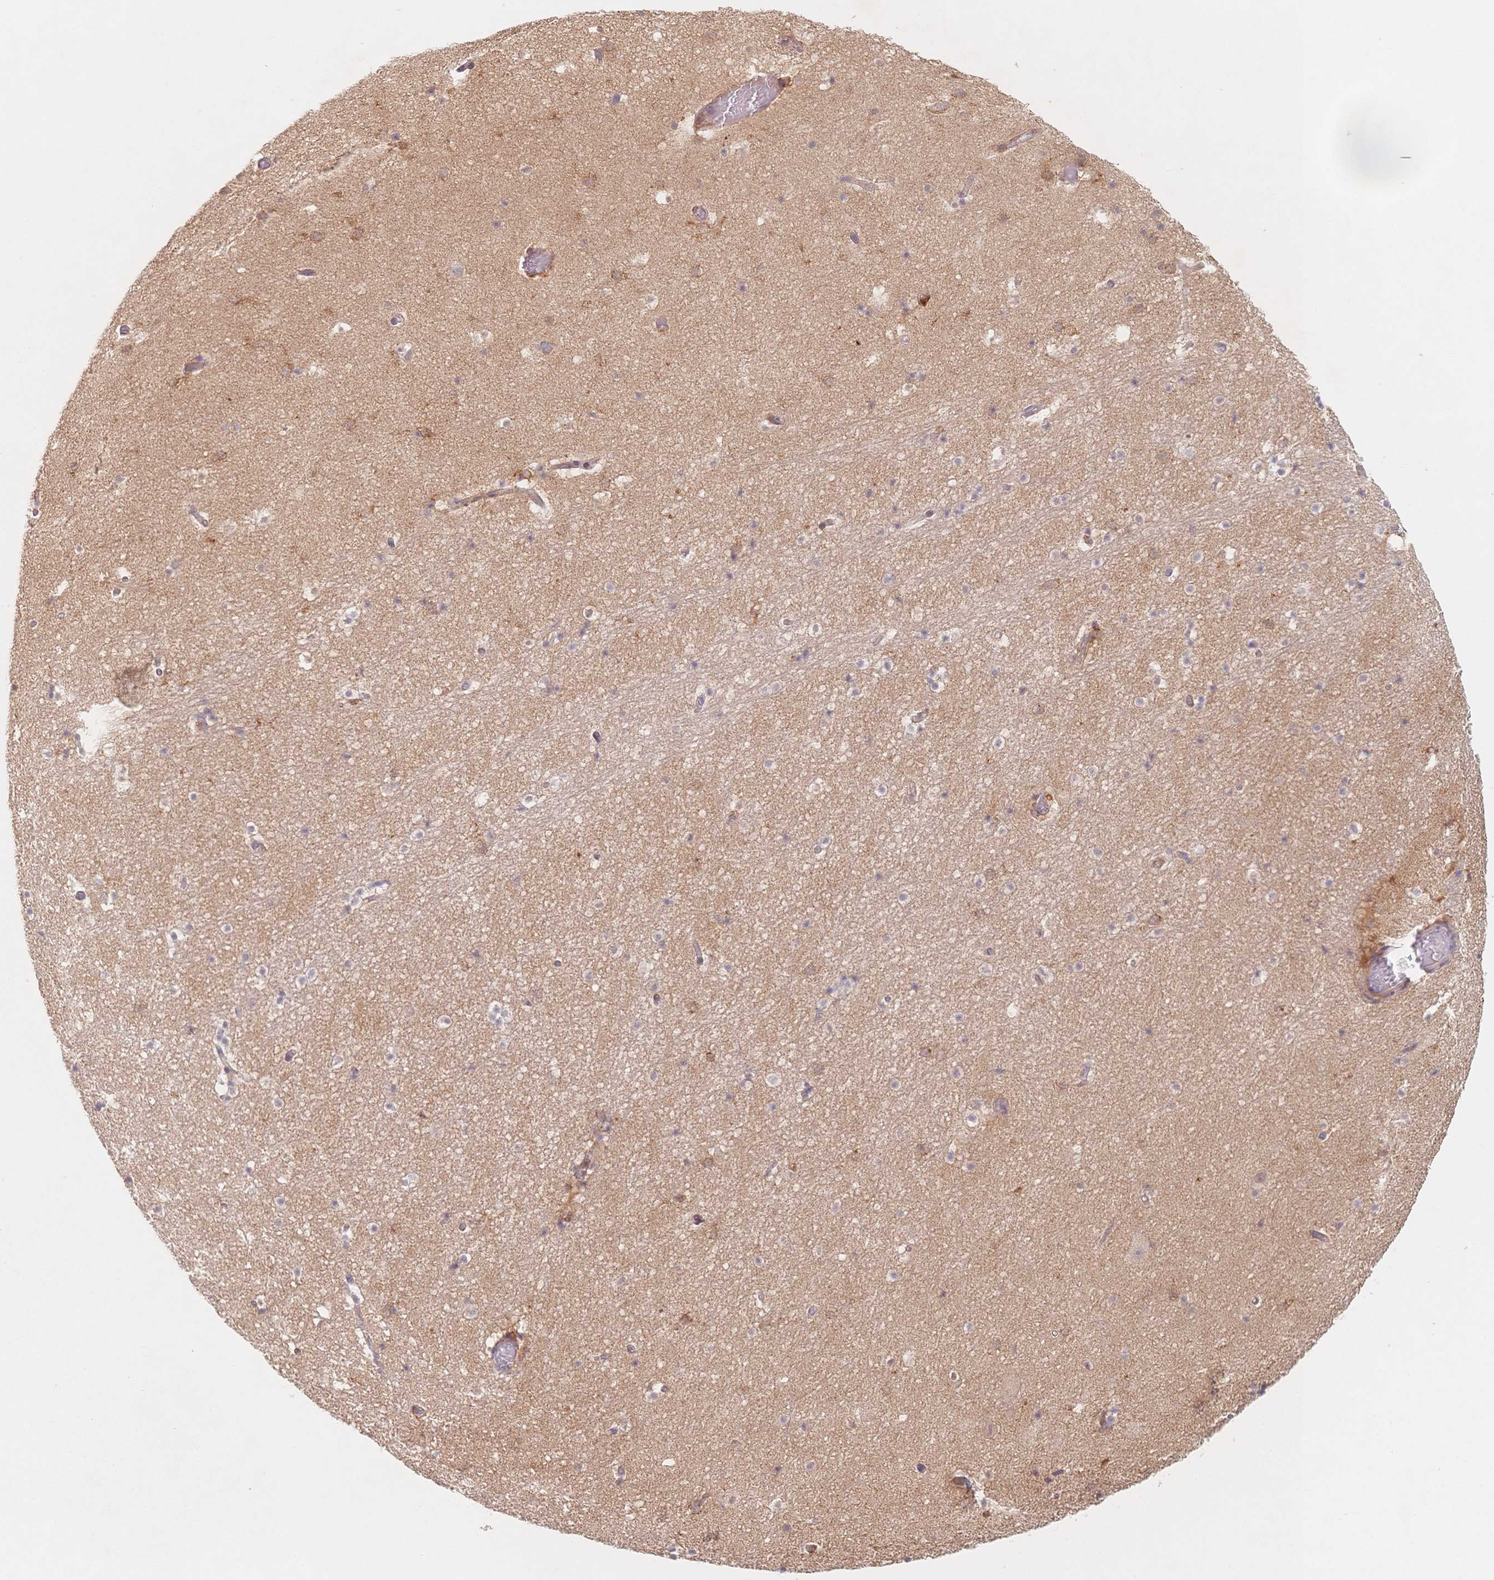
{"staining": {"intensity": "weak", "quantity": "<25%", "location": "cytoplasmic/membranous"}, "tissue": "hippocampus", "cell_type": "Glial cells", "image_type": "normal", "snomed": [{"axis": "morphology", "description": "Normal tissue, NOS"}, {"axis": "topography", "description": "Hippocampus"}], "caption": "Immunohistochemistry of benign human hippocampus demonstrates no positivity in glial cells.", "gene": "C12orf75", "patient": {"sex": "male", "age": 26}}